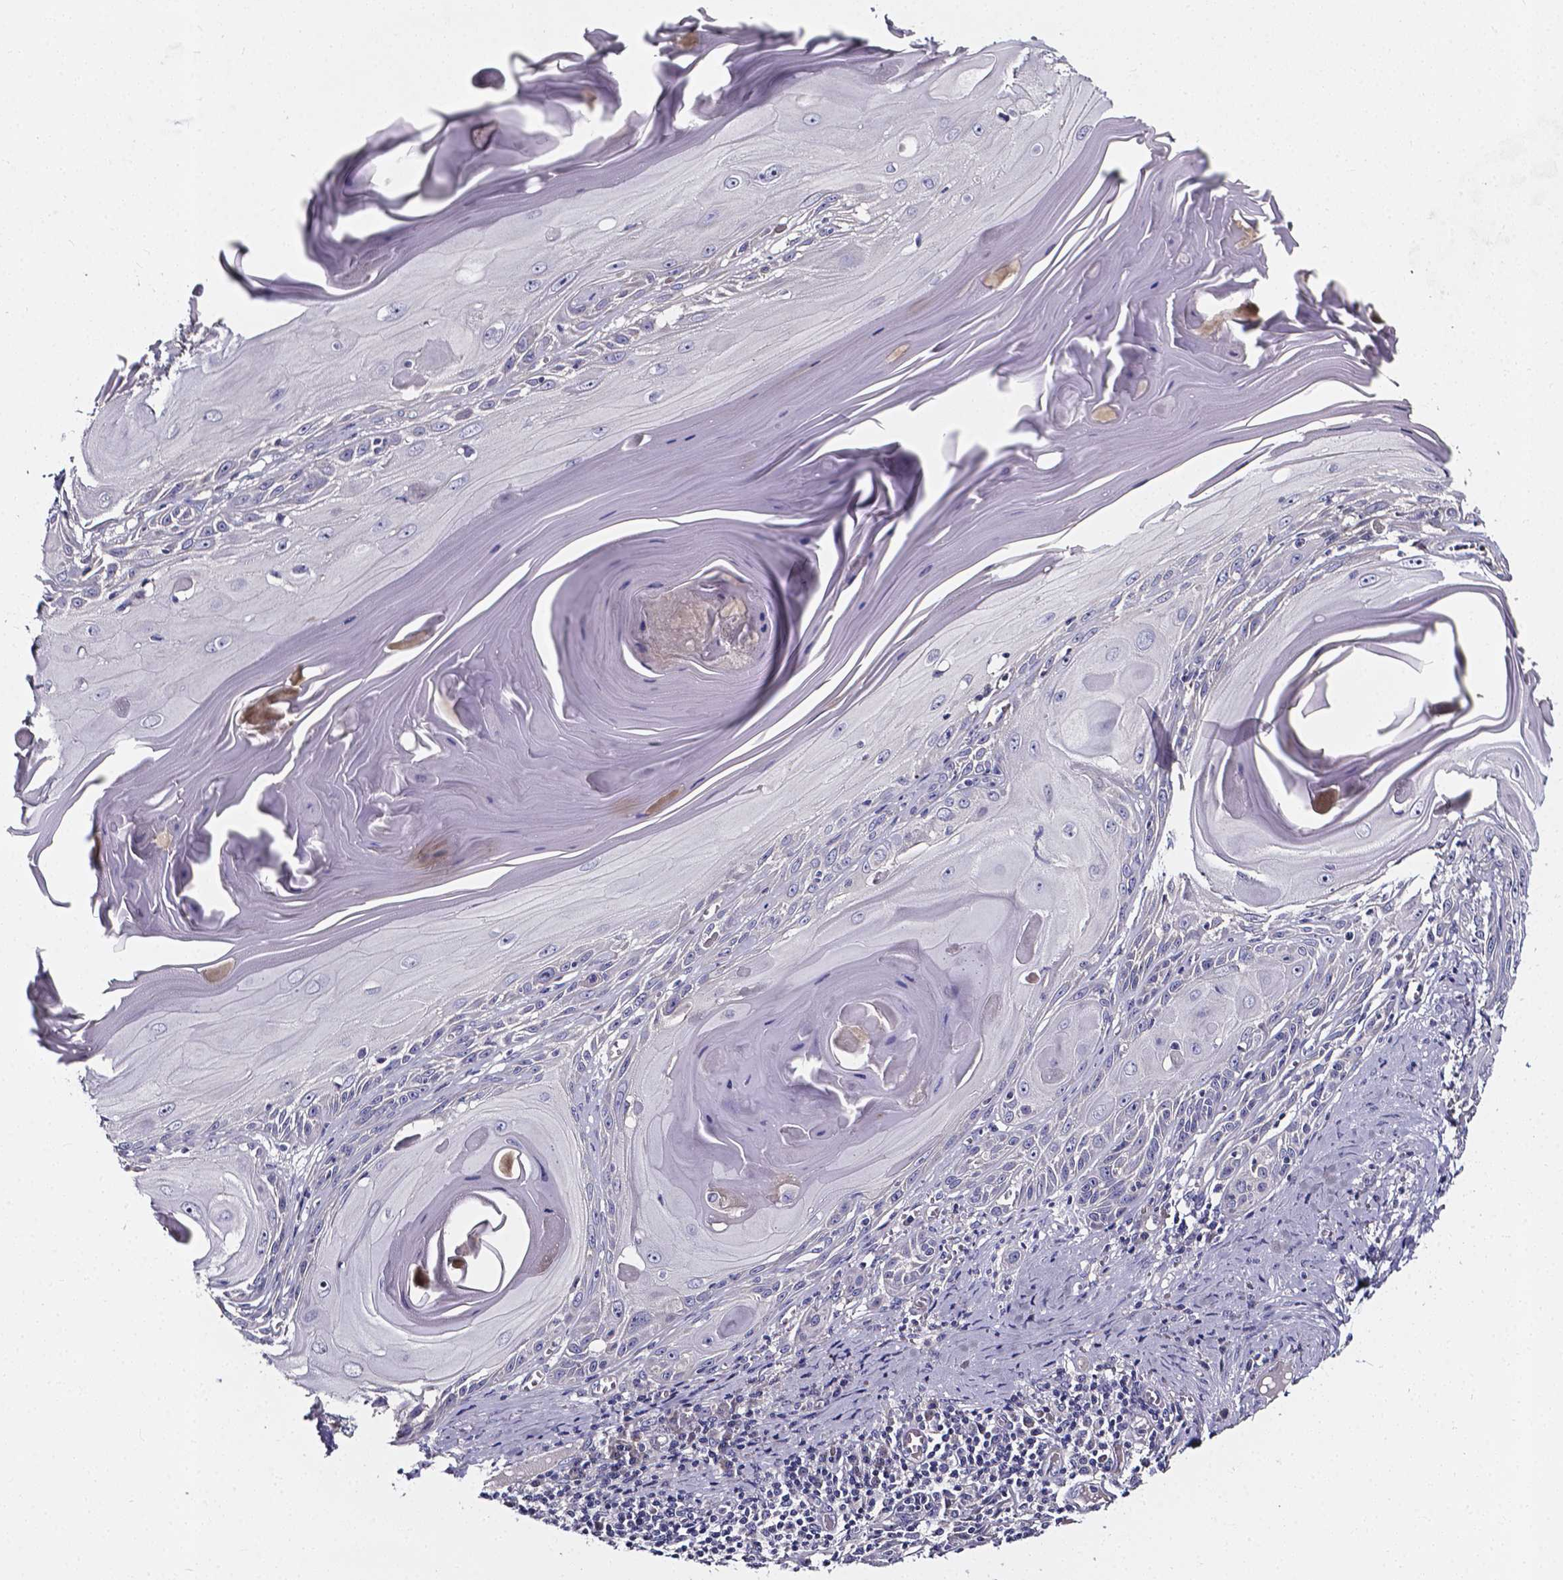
{"staining": {"intensity": "negative", "quantity": "none", "location": "none"}, "tissue": "skin cancer", "cell_type": "Tumor cells", "image_type": "cancer", "snomed": [{"axis": "morphology", "description": "Squamous cell carcinoma, NOS"}, {"axis": "topography", "description": "Skin"}, {"axis": "topography", "description": "Vulva"}], "caption": "Protein analysis of skin cancer shows no significant expression in tumor cells. (DAB immunohistochemistry, high magnification).", "gene": "CACNG8", "patient": {"sex": "female", "age": 85}}